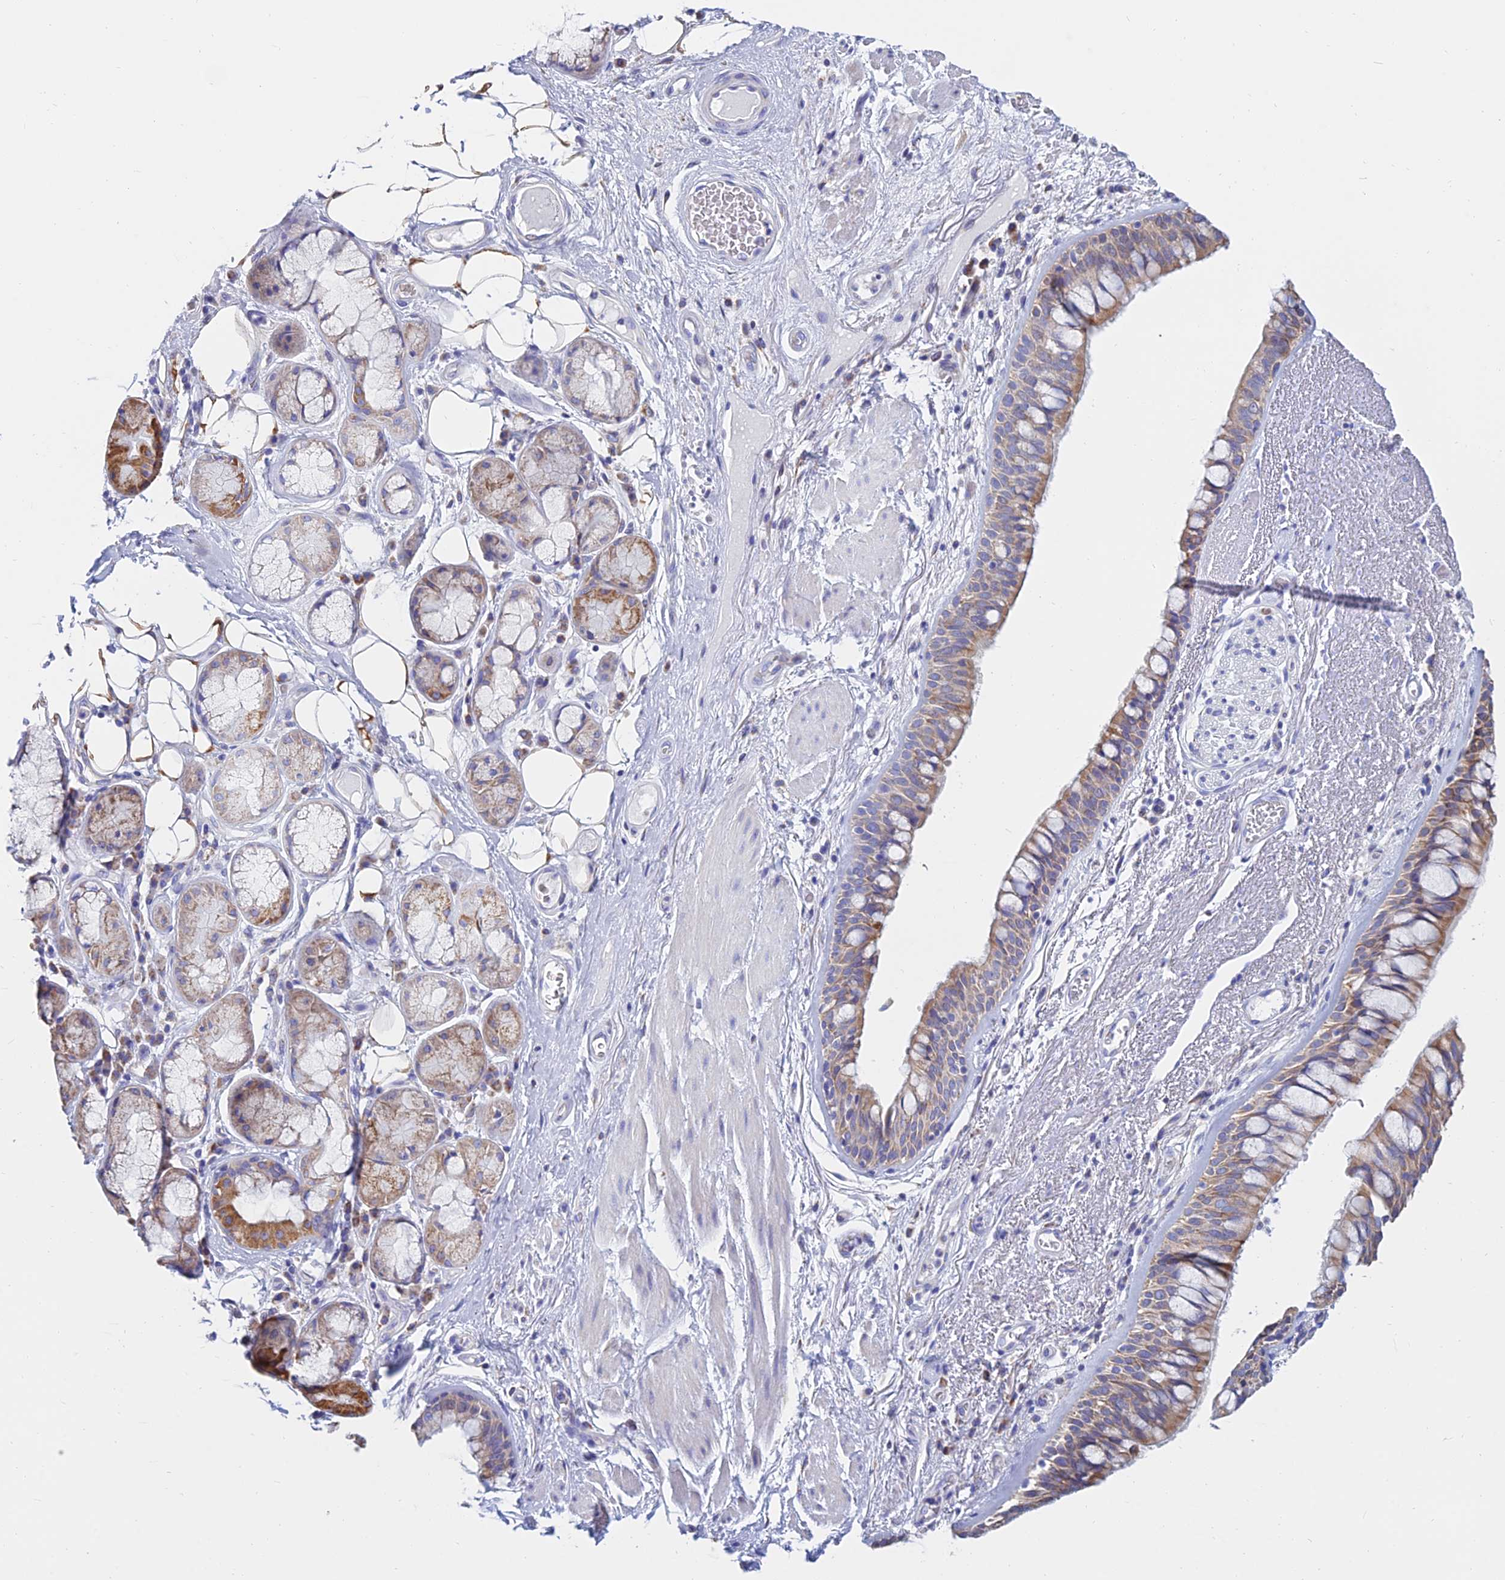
{"staining": {"intensity": "weak", "quantity": "25%-75%", "location": "cytoplasmic/membranous"}, "tissue": "bronchus", "cell_type": "Respiratory epithelial cells", "image_type": "normal", "snomed": [{"axis": "morphology", "description": "Normal tissue, NOS"}, {"axis": "morphology", "description": "Squamous cell carcinoma, NOS"}, {"axis": "topography", "description": "Lymph node"}, {"axis": "topography", "description": "Bronchus"}, {"axis": "topography", "description": "Lung"}], "caption": "About 25%-75% of respiratory epithelial cells in unremarkable bronchus exhibit weak cytoplasmic/membranous protein expression as visualized by brown immunohistochemical staining.", "gene": "MGST1", "patient": {"sex": "male", "age": 66}}